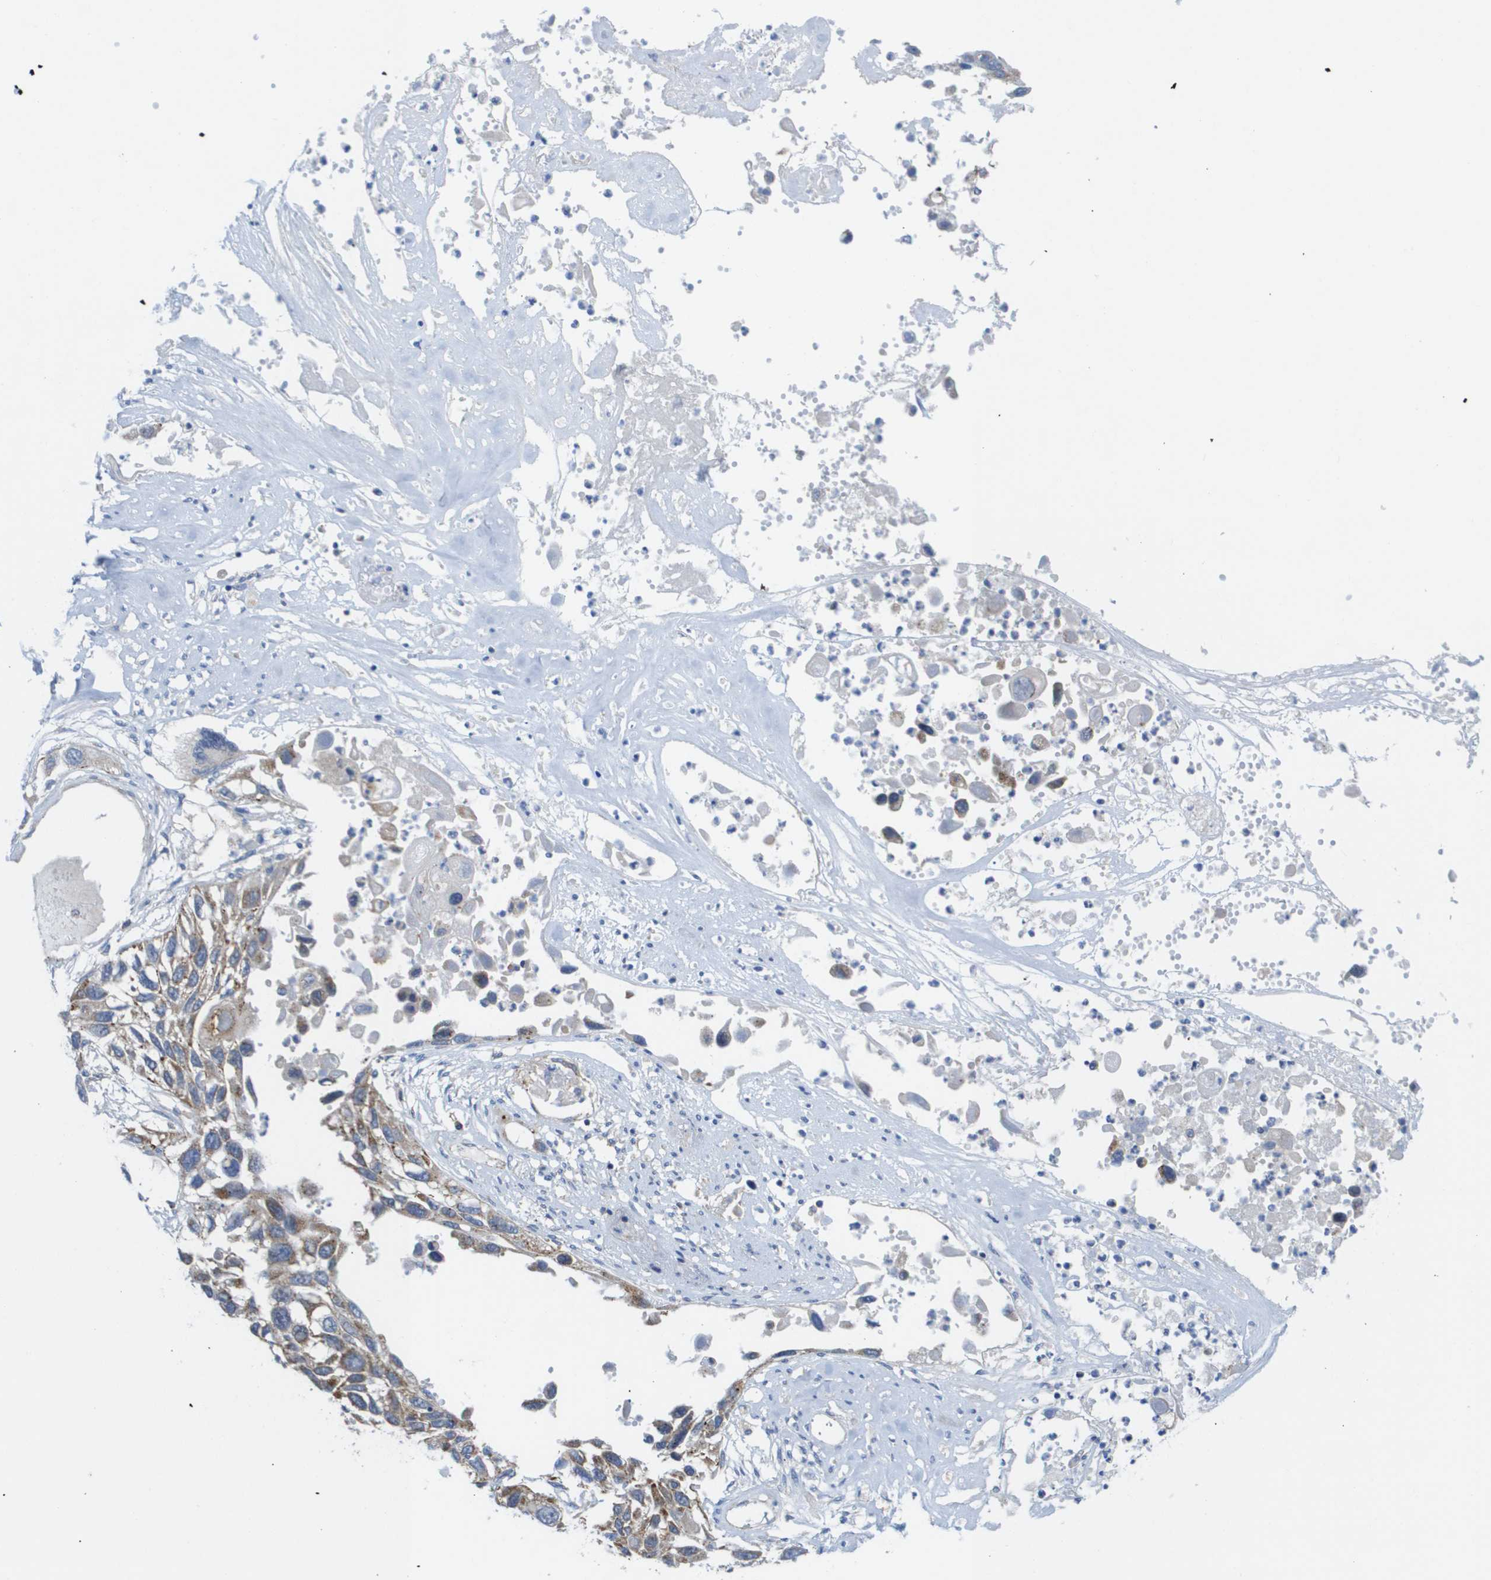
{"staining": {"intensity": "moderate", "quantity": "25%-75%", "location": "cytoplasmic/membranous"}, "tissue": "lung cancer", "cell_type": "Tumor cells", "image_type": "cancer", "snomed": [{"axis": "morphology", "description": "Squamous cell carcinoma, NOS"}, {"axis": "topography", "description": "Lung"}], "caption": "Immunohistochemistry (IHC) of squamous cell carcinoma (lung) reveals medium levels of moderate cytoplasmic/membranous positivity in approximately 25%-75% of tumor cells.", "gene": "FIS1", "patient": {"sex": "male", "age": 71}}